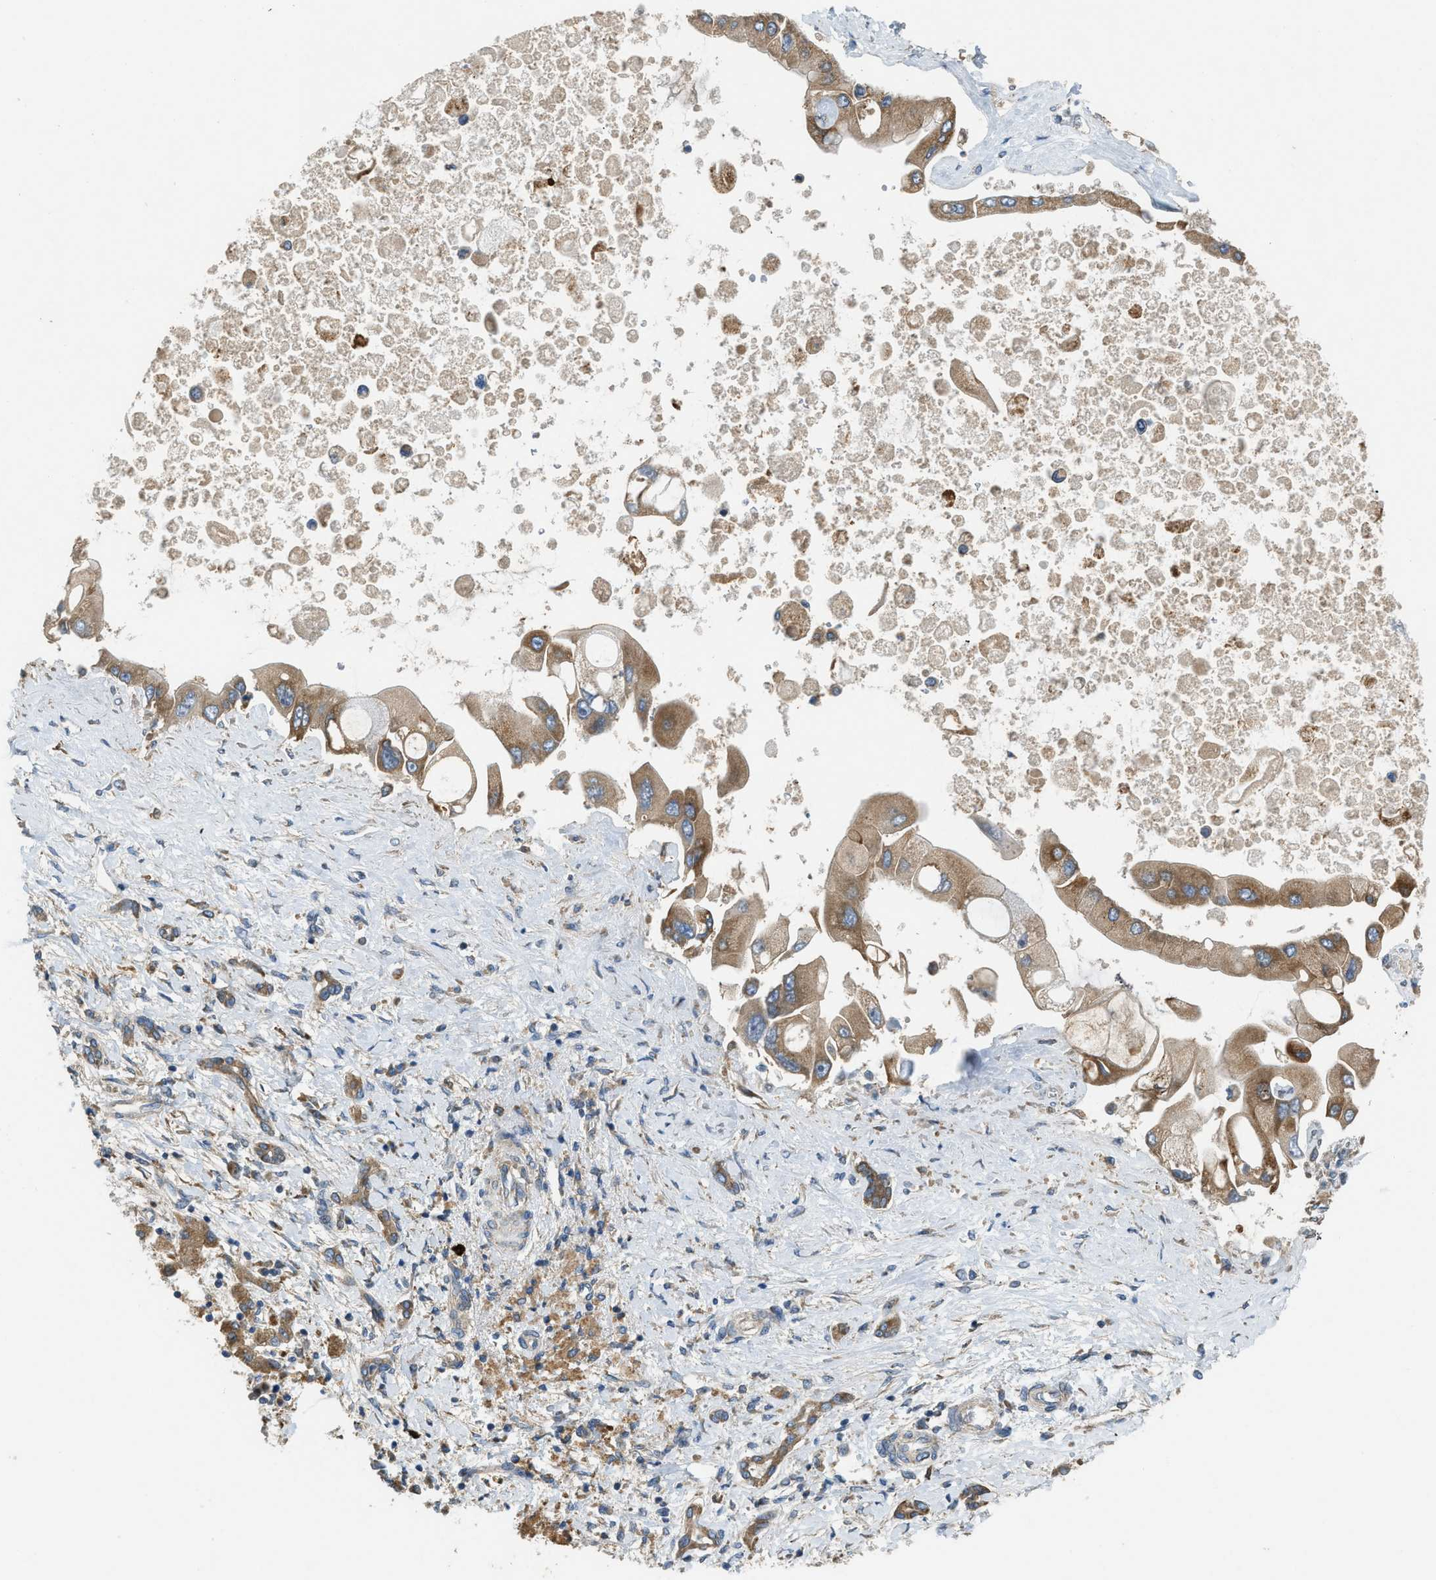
{"staining": {"intensity": "moderate", "quantity": ">75%", "location": "cytoplasmic/membranous"}, "tissue": "liver cancer", "cell_type": "Tumor cells", "image_type": "cancer", "snomed": [{"axis": "morphology", "description": "Cholangiocarcinoma"}, {"axis": "topography", "description": "Liver"}], "caption": "Tumor cells show moderate cytoplasmic/membranous positivity in about >75% of cells in liver cholangiocarcinoma.", "gene": "TMEM68", "patient": {"sex": "male", "age": 50}}